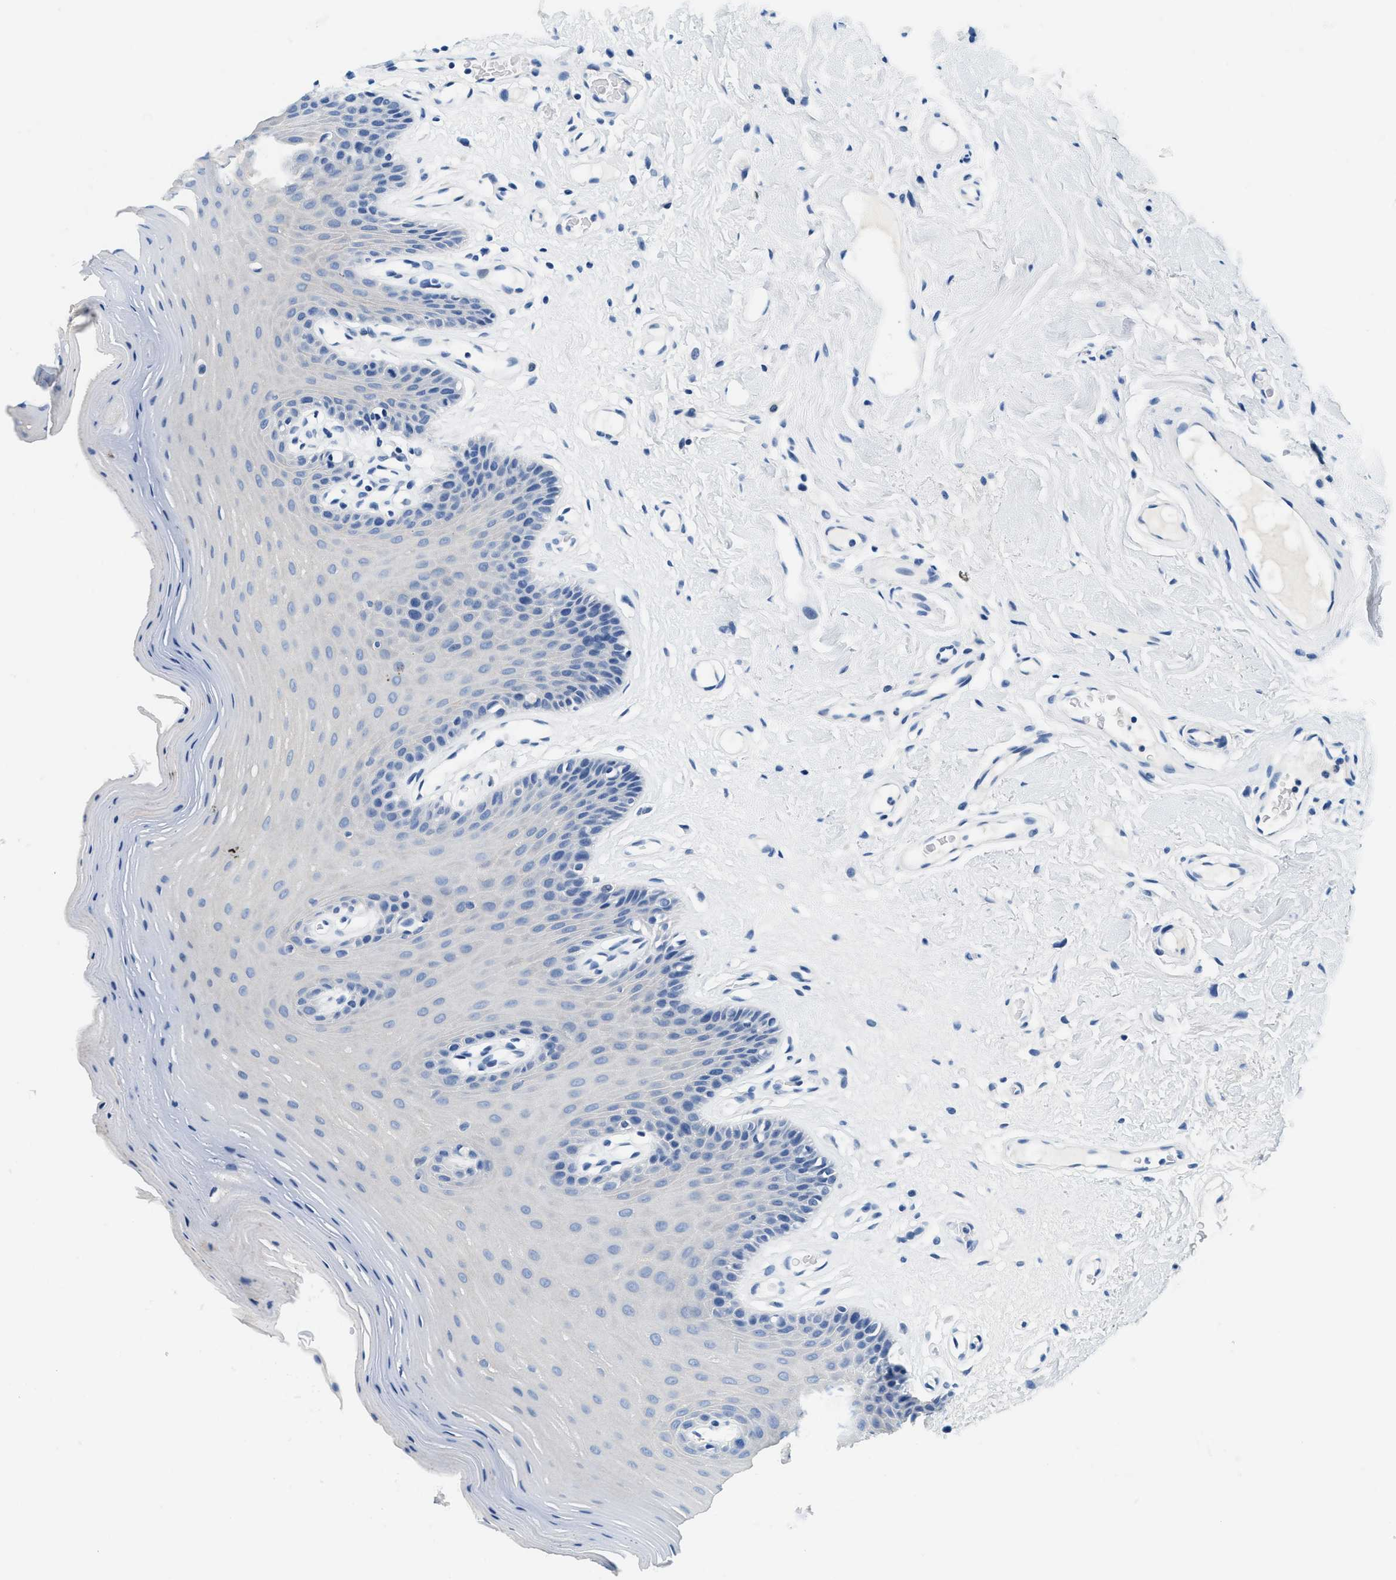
{"staining": {"intensity": "negative", "quantity": "none", "location": "none"}, "tissue": "oral mucosa", "cell_type": "Squamous epithelial cells", "image_type": "normal", "snomed": [{"axis": "morphology", "description": "Normal tissue, NOS"}, {"axis": "morphology", "description": "Squamous cell carcinoma, NOS"}, {"axis": "topography", "description": "Skeletal muscle"}, {"axis": "topography", "description": "Adipose tissue"}, {"axis": "topography", "description": "Vascular tissue"}, {"axis": "topography", "description": "Oral tissue"}, {"axis": "topography", "description": "Peripheral nerve tissue"}, {"axis": "topography", "description": "Head-Neck"}], "caption": "This is an IHC photomicrograph of benign oral mucosa. There is no expression in squamous epithelial cells.", "gene": "GSTM3", "patient": {"sex": "male", "age": 71}}